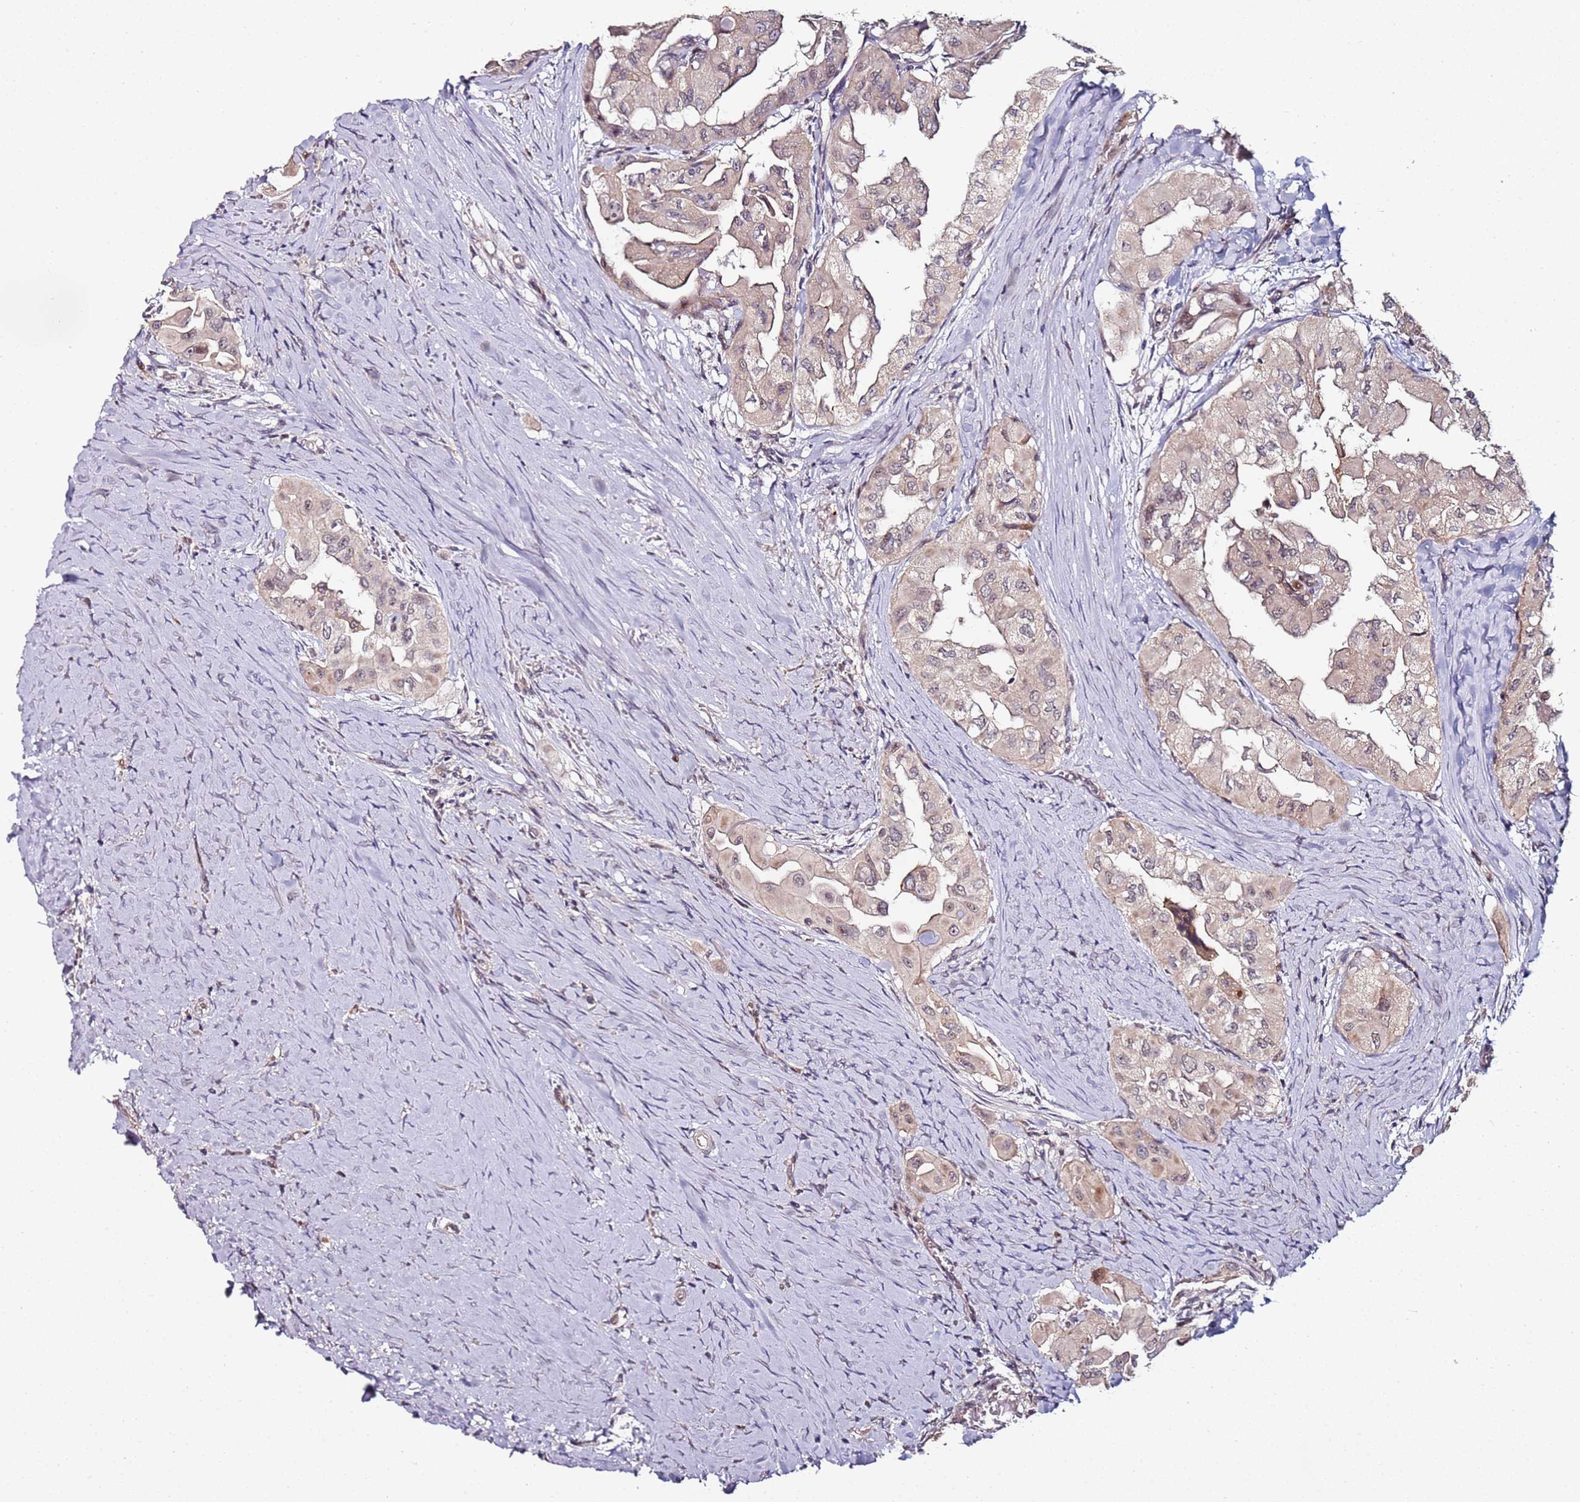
{"staining": {"intensity": "weak", "quantity": "25%-75%", "location": "cytoplasmic/membranous,nuclear"}, "tissue": "thyroid cancer", "cell_type": "Tumor cells", "image_type": "cancer", "snomed": [{"axis": "morphology", "description": "Papillary adenocarcinoma, NOS"}, {"axis": "topography", "description": "Thyroid gland"}], "caption": "There is low levels of weak cytoplasmic/membranous and nuclear positivity in tumor cells of thyroid cancer, as demonstrated by immunohistochemical staining (brown color).", "gene": "DUSP28", "patient": {"sex": "female", "age": 59}}